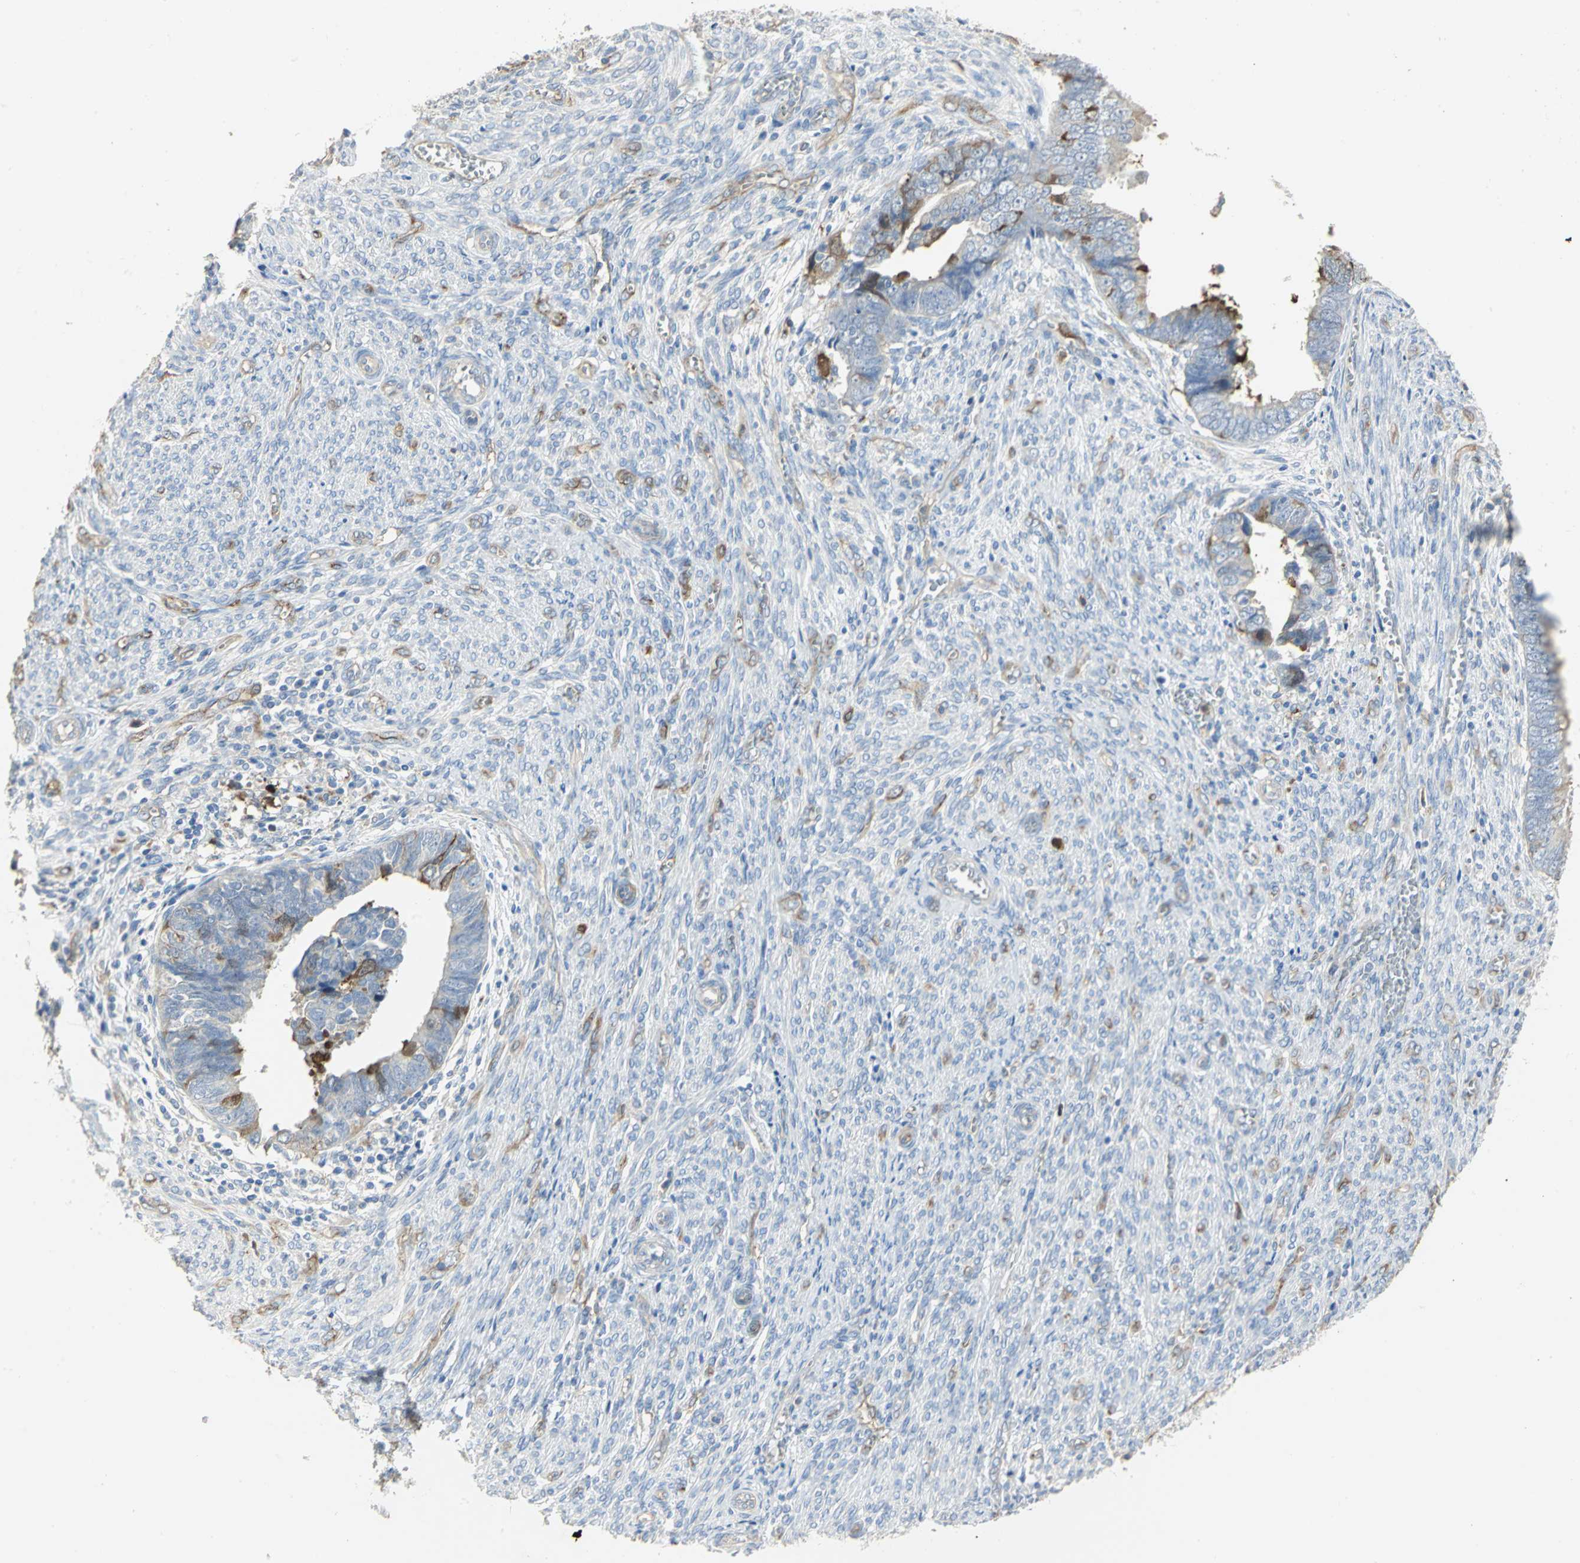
{"staining": {"intensity": "strong", "quantity": "<25%", "location": "cytoplasmic/membranous"}, "tissue": "endometrial cancer", "cell_type": "Tumor cells", "image_type": "cancer", "snomed": [{"axis": "morphology", "description": "Adenocarcinoma, NOS"}, {"axis": "topography", "description": "Endometrium"}], "caption": "Immunohistochemical staining of endometrial adenocarcinoma shows medium levels of strong cytoplasmic/membranous staining in approximately <25% of tumor cells.", "gene": "DLGAP5", "patient": {"sex": "female", "age": 75}}